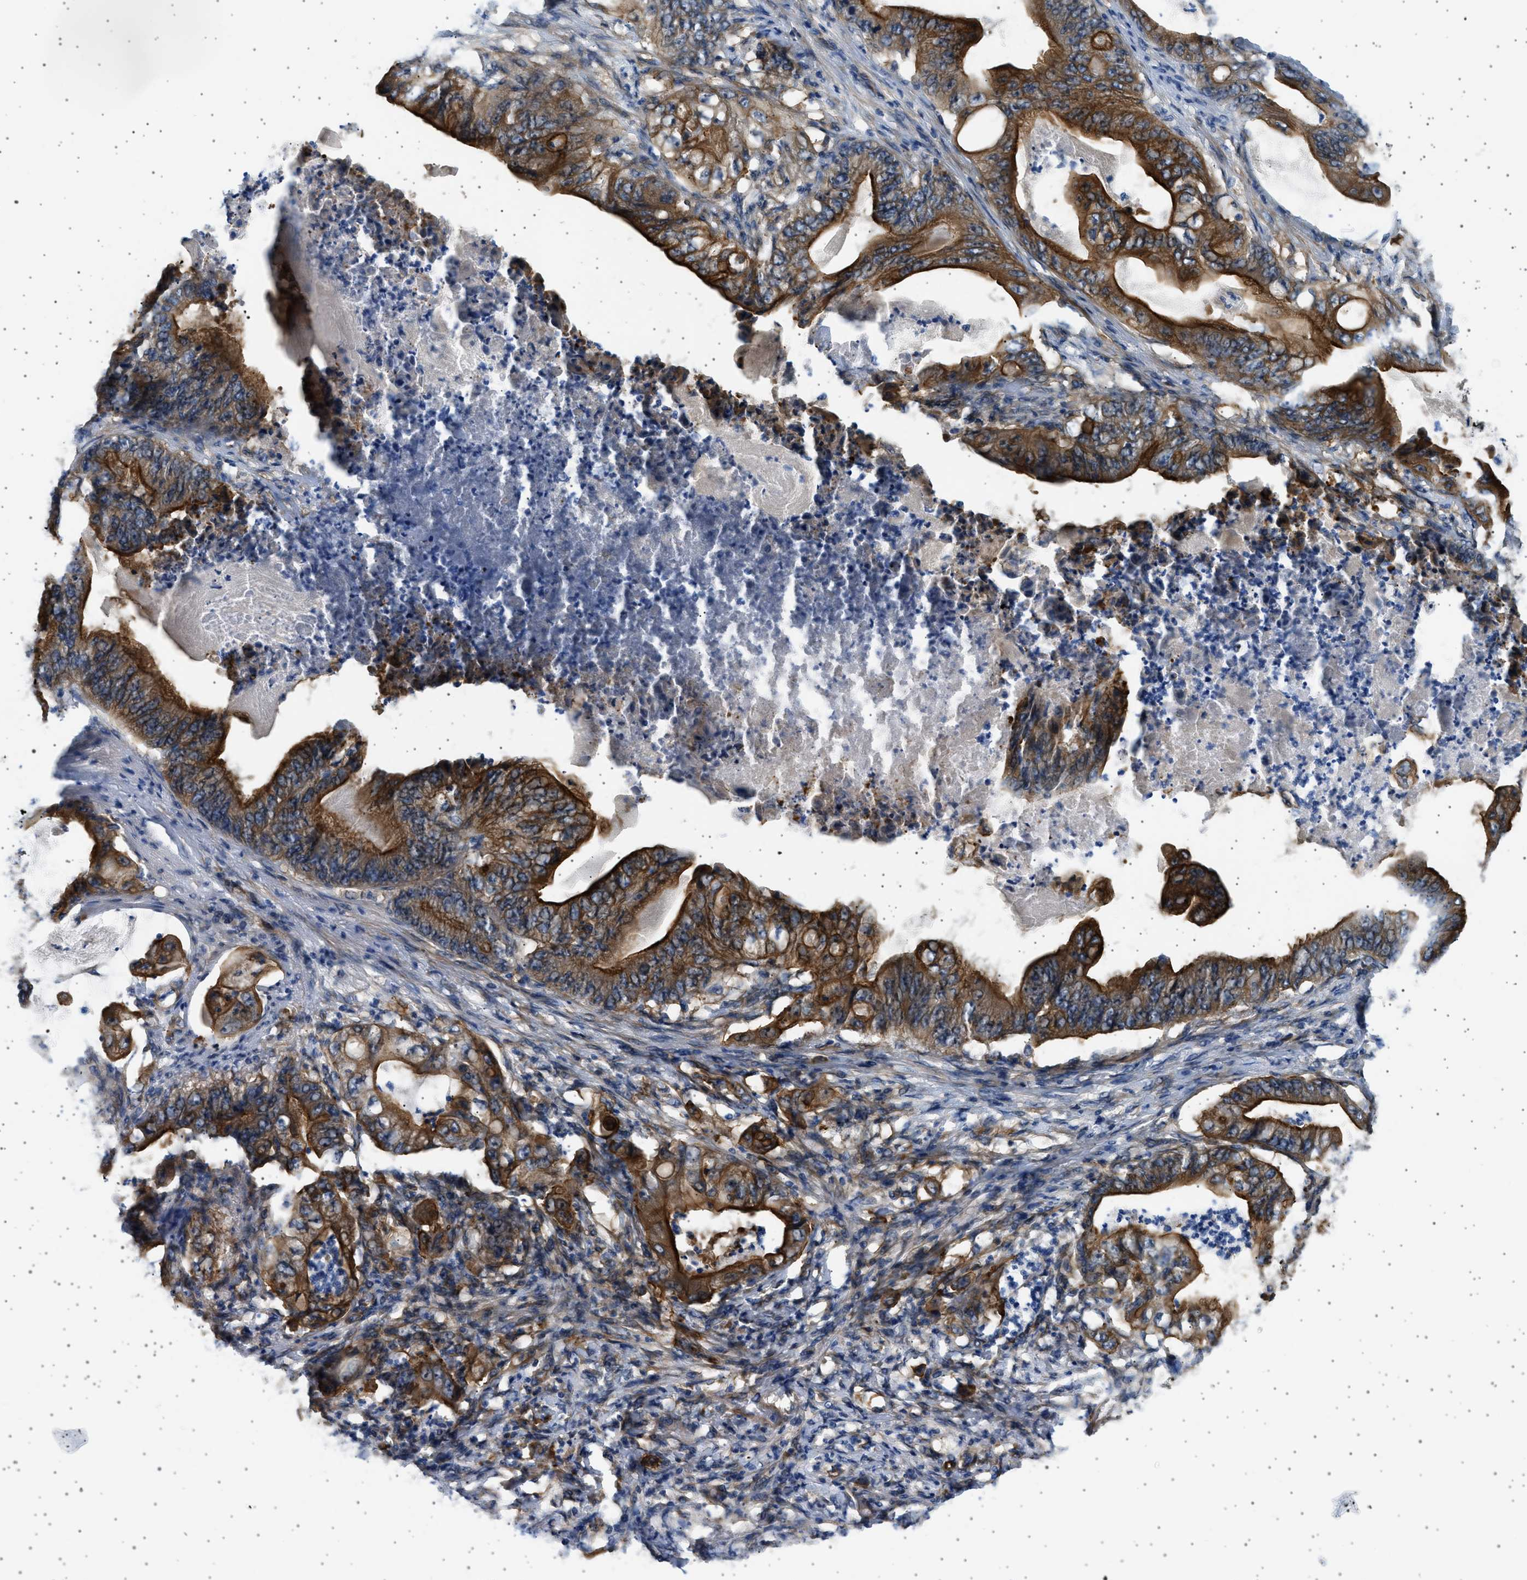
{"staining": {"intensity": "strong", "quantity": ">75%", "location": "cytoplasmic/membranous"}, "tissue": "stomach cancer", "cell_type": "Tumor cells", "image_type": "cancer", "snomed": [{"axis": "morphology", "description": "Adenocarcinoma, NOS"}, {"axis": "topography", "description": "Stomach"}], "caption": "Immunohistochemistry (IHC) micrograph of neoplastic tissue: stomach adenocarcinoma stained using immunohistochemistry (IHC) reveals high levels of strong protein expression localized specifically in the cytoplasmic/membranous of tumor cells, appearing as a cytoplasmic/membranous brown color.", "gene": "PLPP6", "patient": {"sex": "female", "age": 73}}